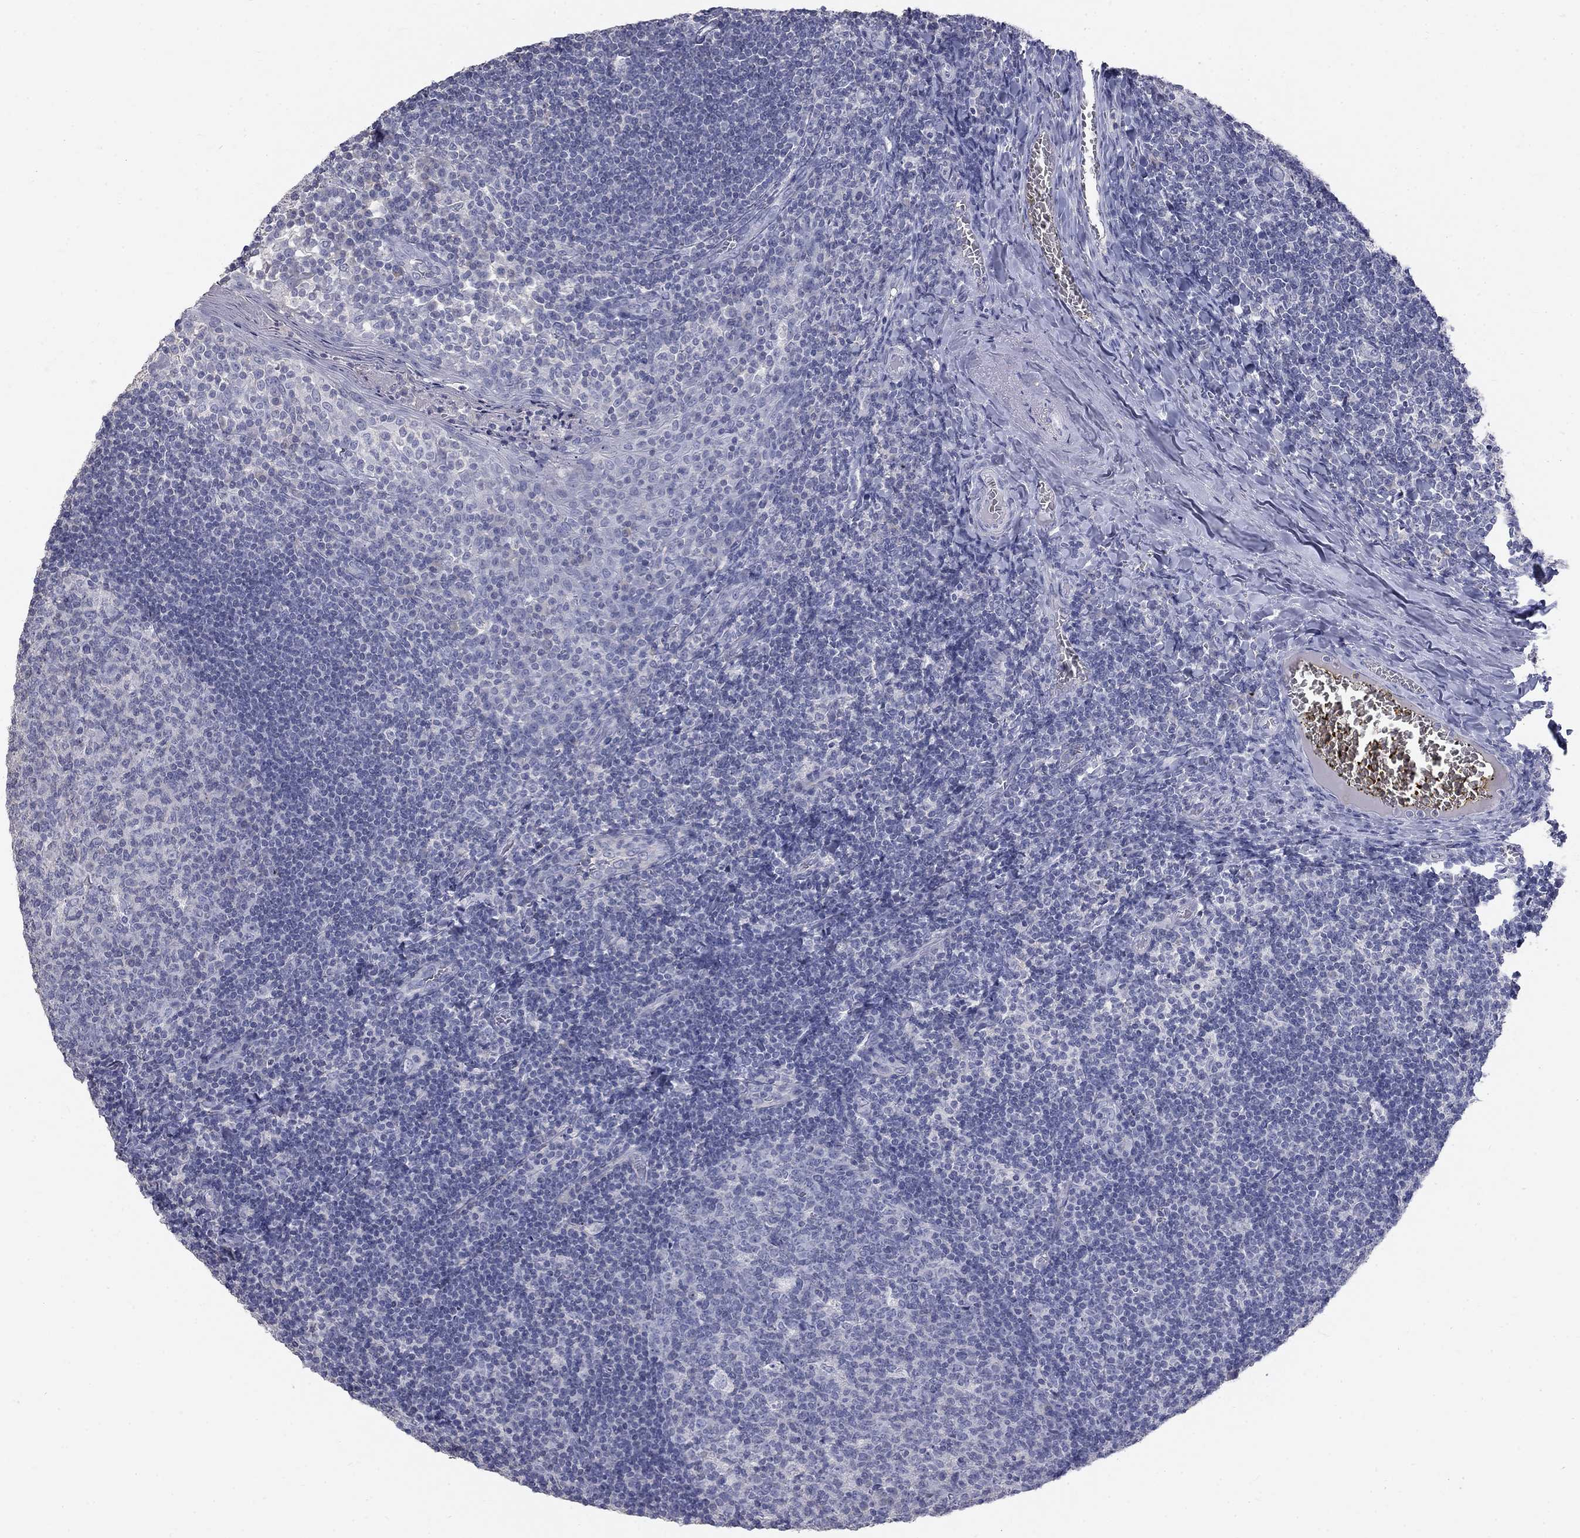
{"staining": {"intensity": "negative", "quantity": "none", "location": "none"}, "tissue": "tonsil", "cell_type": "Germinal center cells", "image_type": "normal", "snomed": [{"axis": "morphology", "description": "Normal tissue, NOS"}, {"axis": "topography", "description": "Tonsil"}], "caption": "This micrograph is of benign tonsil stained with immunohistochemistry (IHC) to label a protein in brown with the nuclei are counter-stained blue. There is no expression in germinal center cells. The staining was performed using DAB (3,3'-diaminobenzidine) to visualize the protein expression in brown, while the nuclei were stained in blue with hematoxylin (Magnification: 20x).", "gene": "PTH1R", "patient": {"sex": "female", "age": 13}}